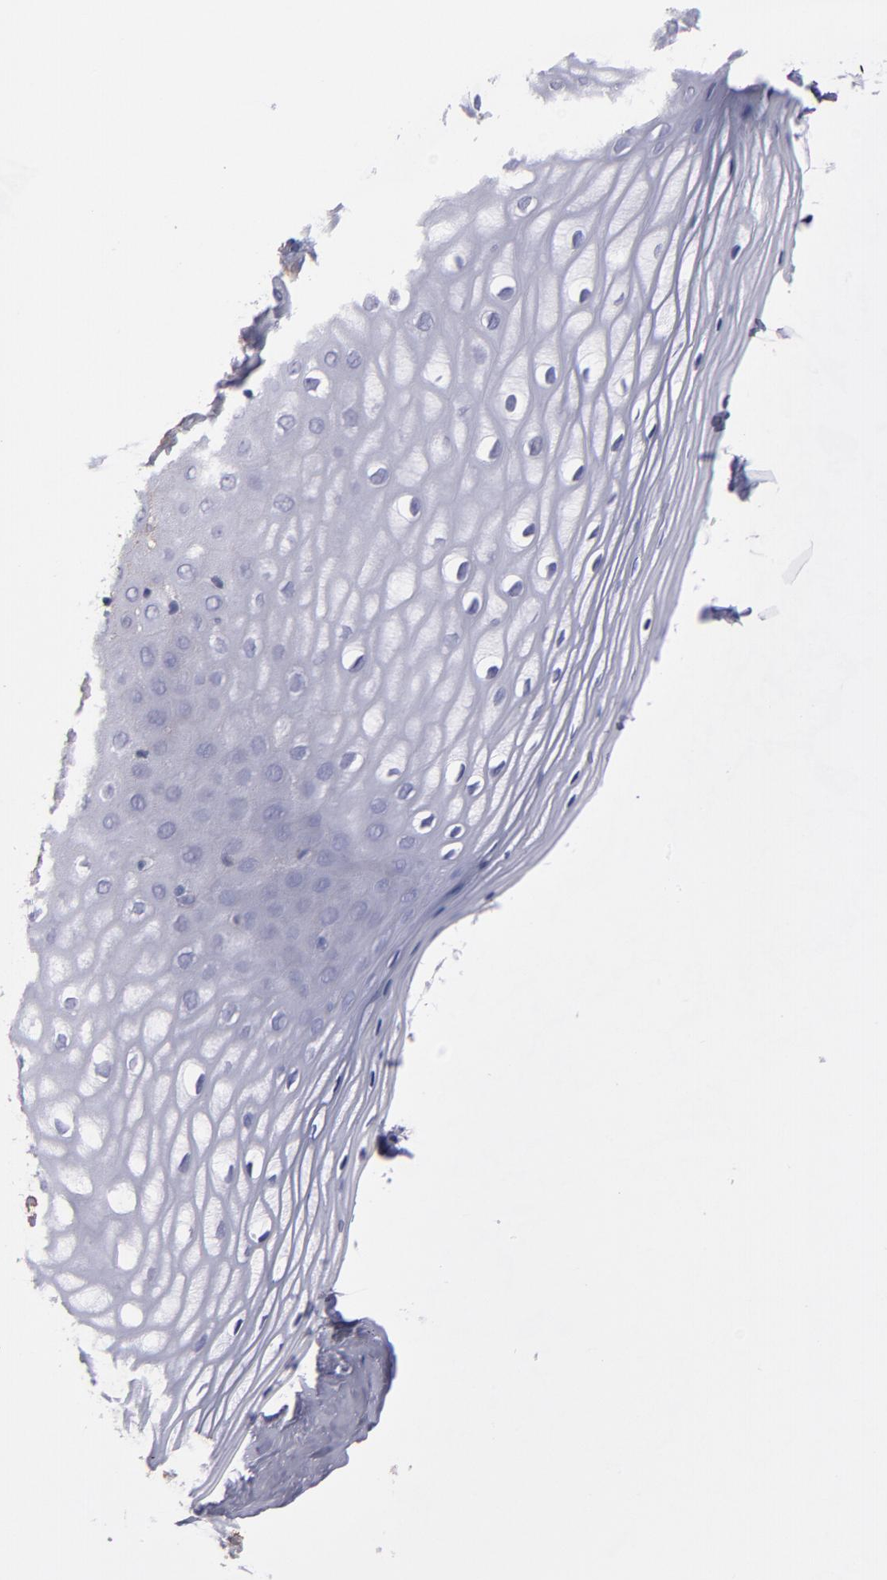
{"staining": {"intensity": "strong", "quantity": "<25%", "location": "cytoplasmic/membranous"}, "tissue": "vagina", "cell_type": "Squamous epithelial cells", "image_type": "normal", "snomed": [{"axis": "morphology", "description": "Normal tissue, NOS"}, {"axis": "topography", "description": "Vagina"}], "caption": "Unremarkable vagina exhibits strong cytoplasmic/membranous positivity in approximately <25% of squamous epithelial cells Using DAB (brown) and hematoxylin (blue) stains, captured at high magnification using brightfield microscopy..", "gene": "CDH3", "patient": {"sex": "female", "age": 55}}